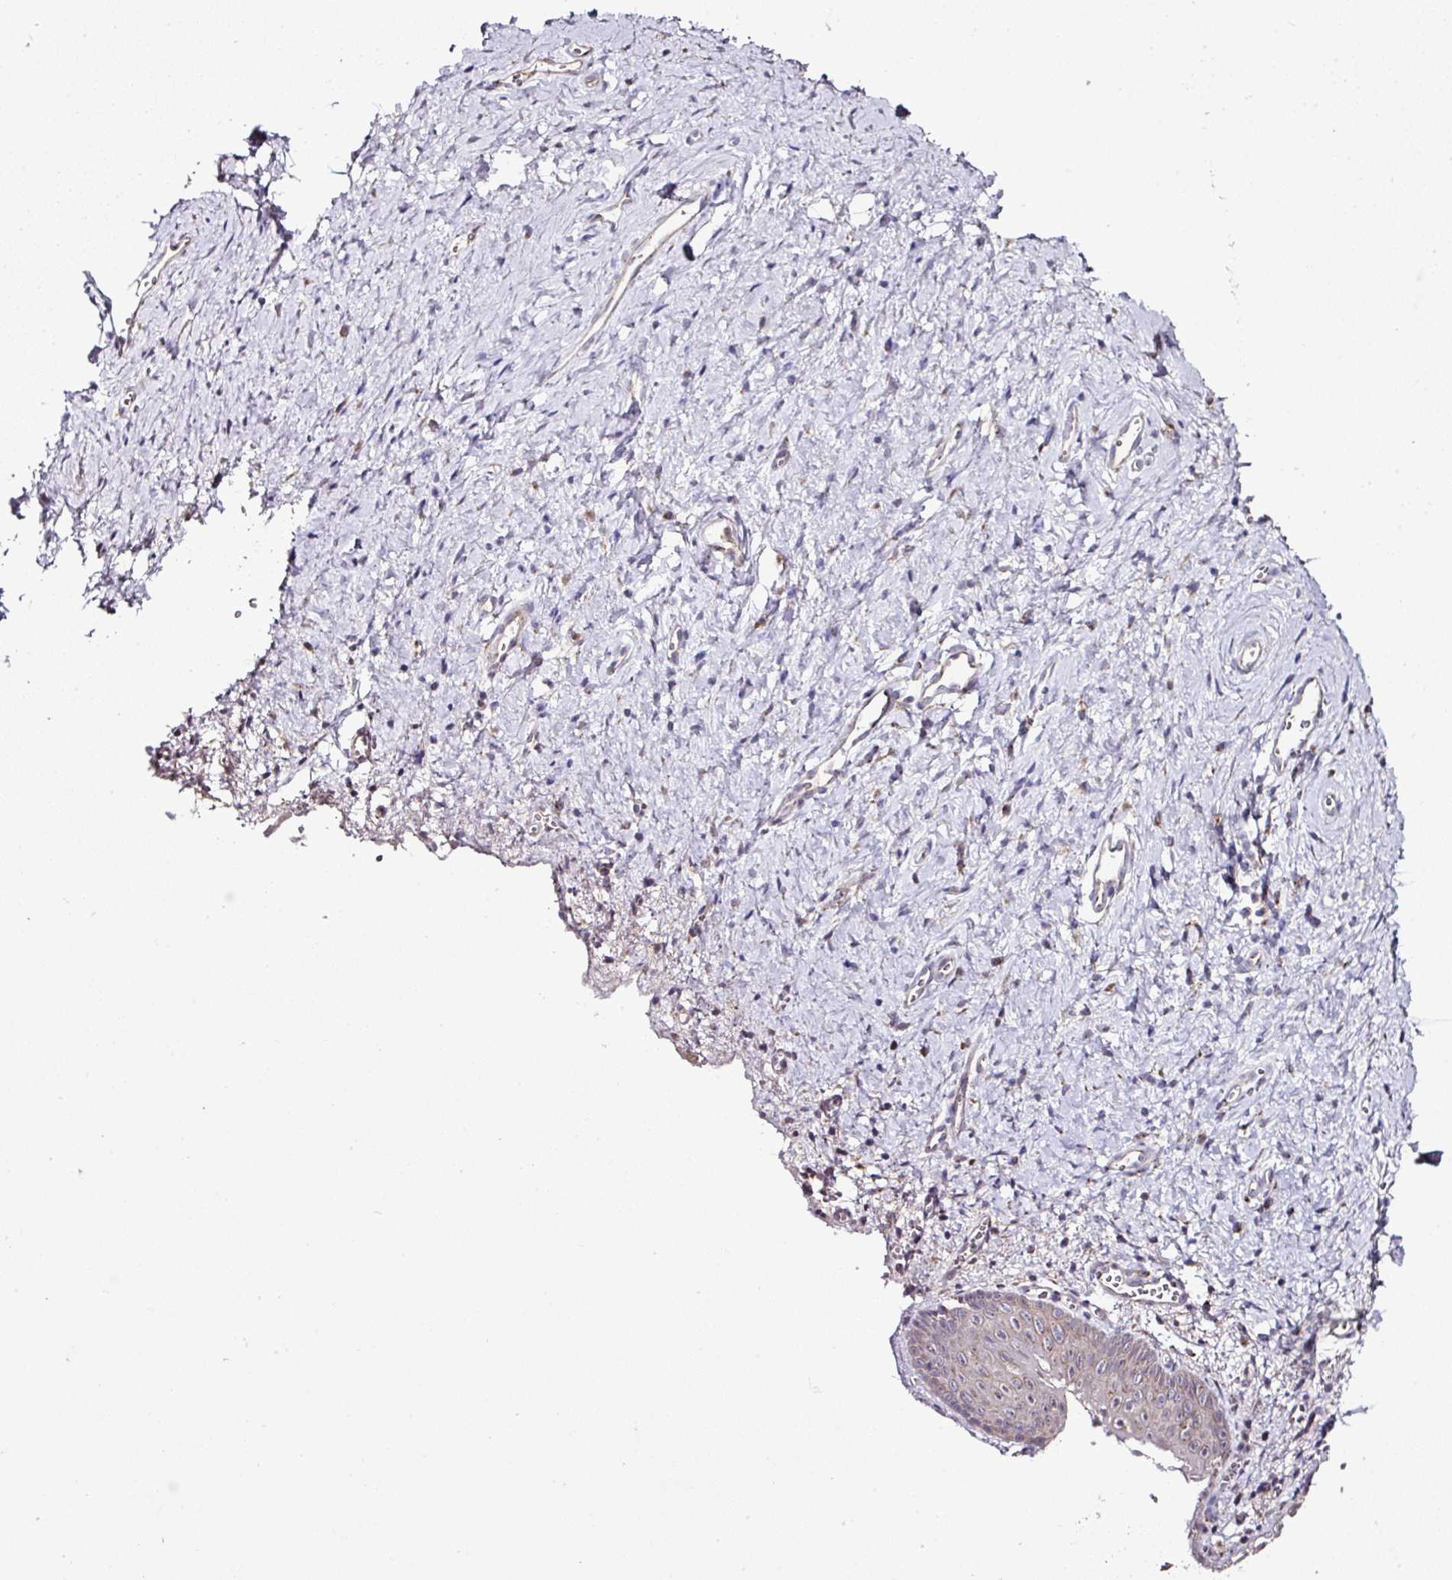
{"staining": {"intensity": "moderate", "quantity": "<25%", "location": "cytoplasmic/membranous"}, "tissue": "vagina", "cell_type": "Squamous epithelial cells", "image_type": "normal", "snomed": [{"axis": "morphology", "description": "Normal tissue, NOS"}, {"axis": "topography", "description": "Vagina"}], "caption": "Immunohistochemical staining of normal human vagina shows low levels of moderate cytoplasmic/membranous staining in about <25% of squamous epithelial cells.", "gene": "SKIC2", "patient": {"sex": "female", "age": 56}}